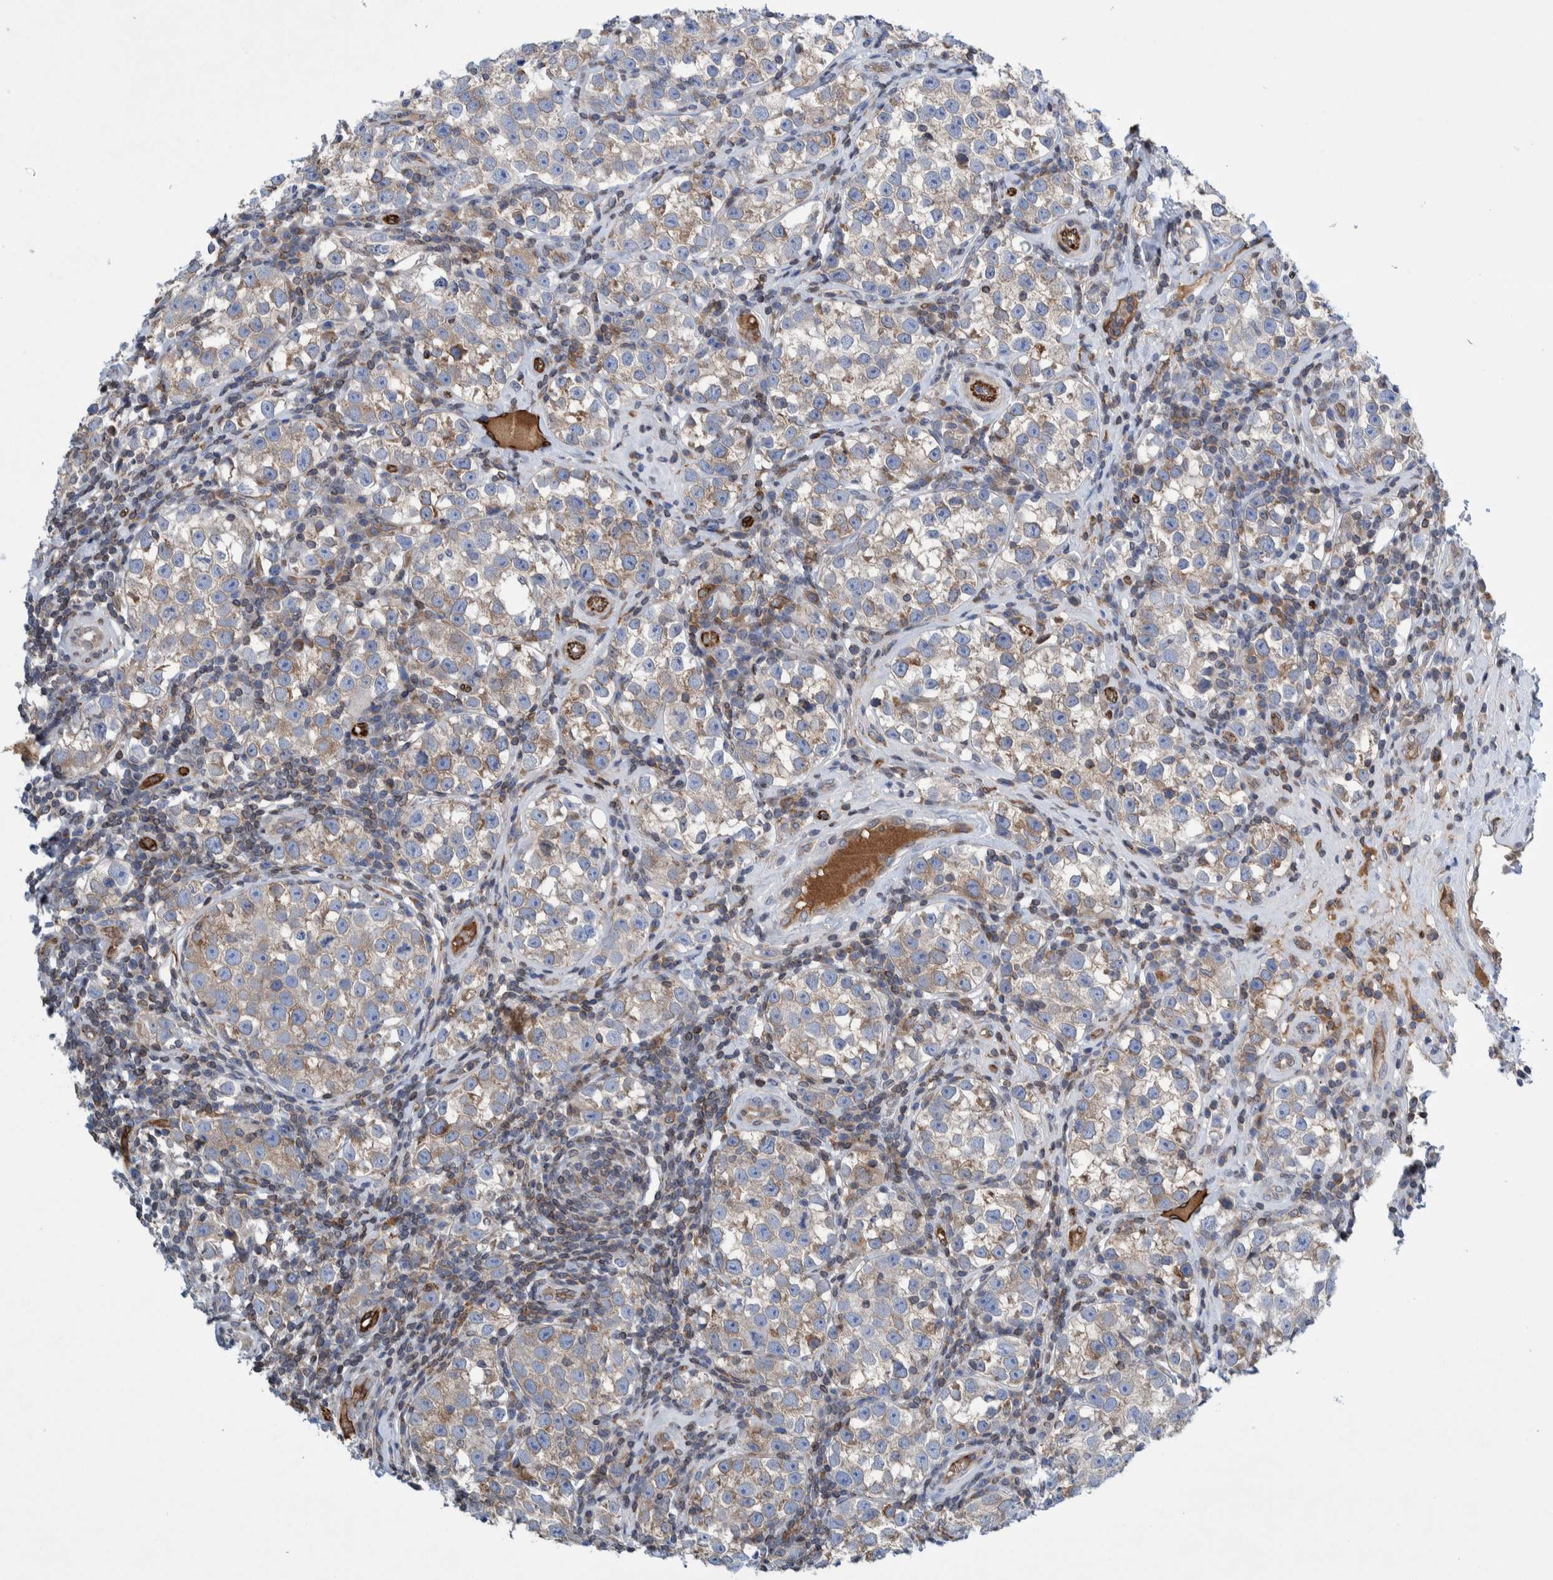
{"staining": {"intensity": "weak", "quantity": "25%-75%", "location": "cytoplasmic/membranous"}, "tissue": "testis cancer", "cell_type": "Tumor cells", "image_type": "cancer", "snomed": [{"axis": "morphology", "description": "Normal tissue, NOS"}, {"axis": "morphology", "description": "Seminoma, NOS"}, {"axis": "topography", "description": "Testis"}], "caption": "Immunohistochemical staining of human testis cancer (seminoma) shows weak cytoplasmic/membranous protein staining in about 25%-75% of tumor cells. (DAB IHC with brightfield microscopy, high magnification).", "gene": "THEM6", "patient": {"sex": "male", "age": 43}}